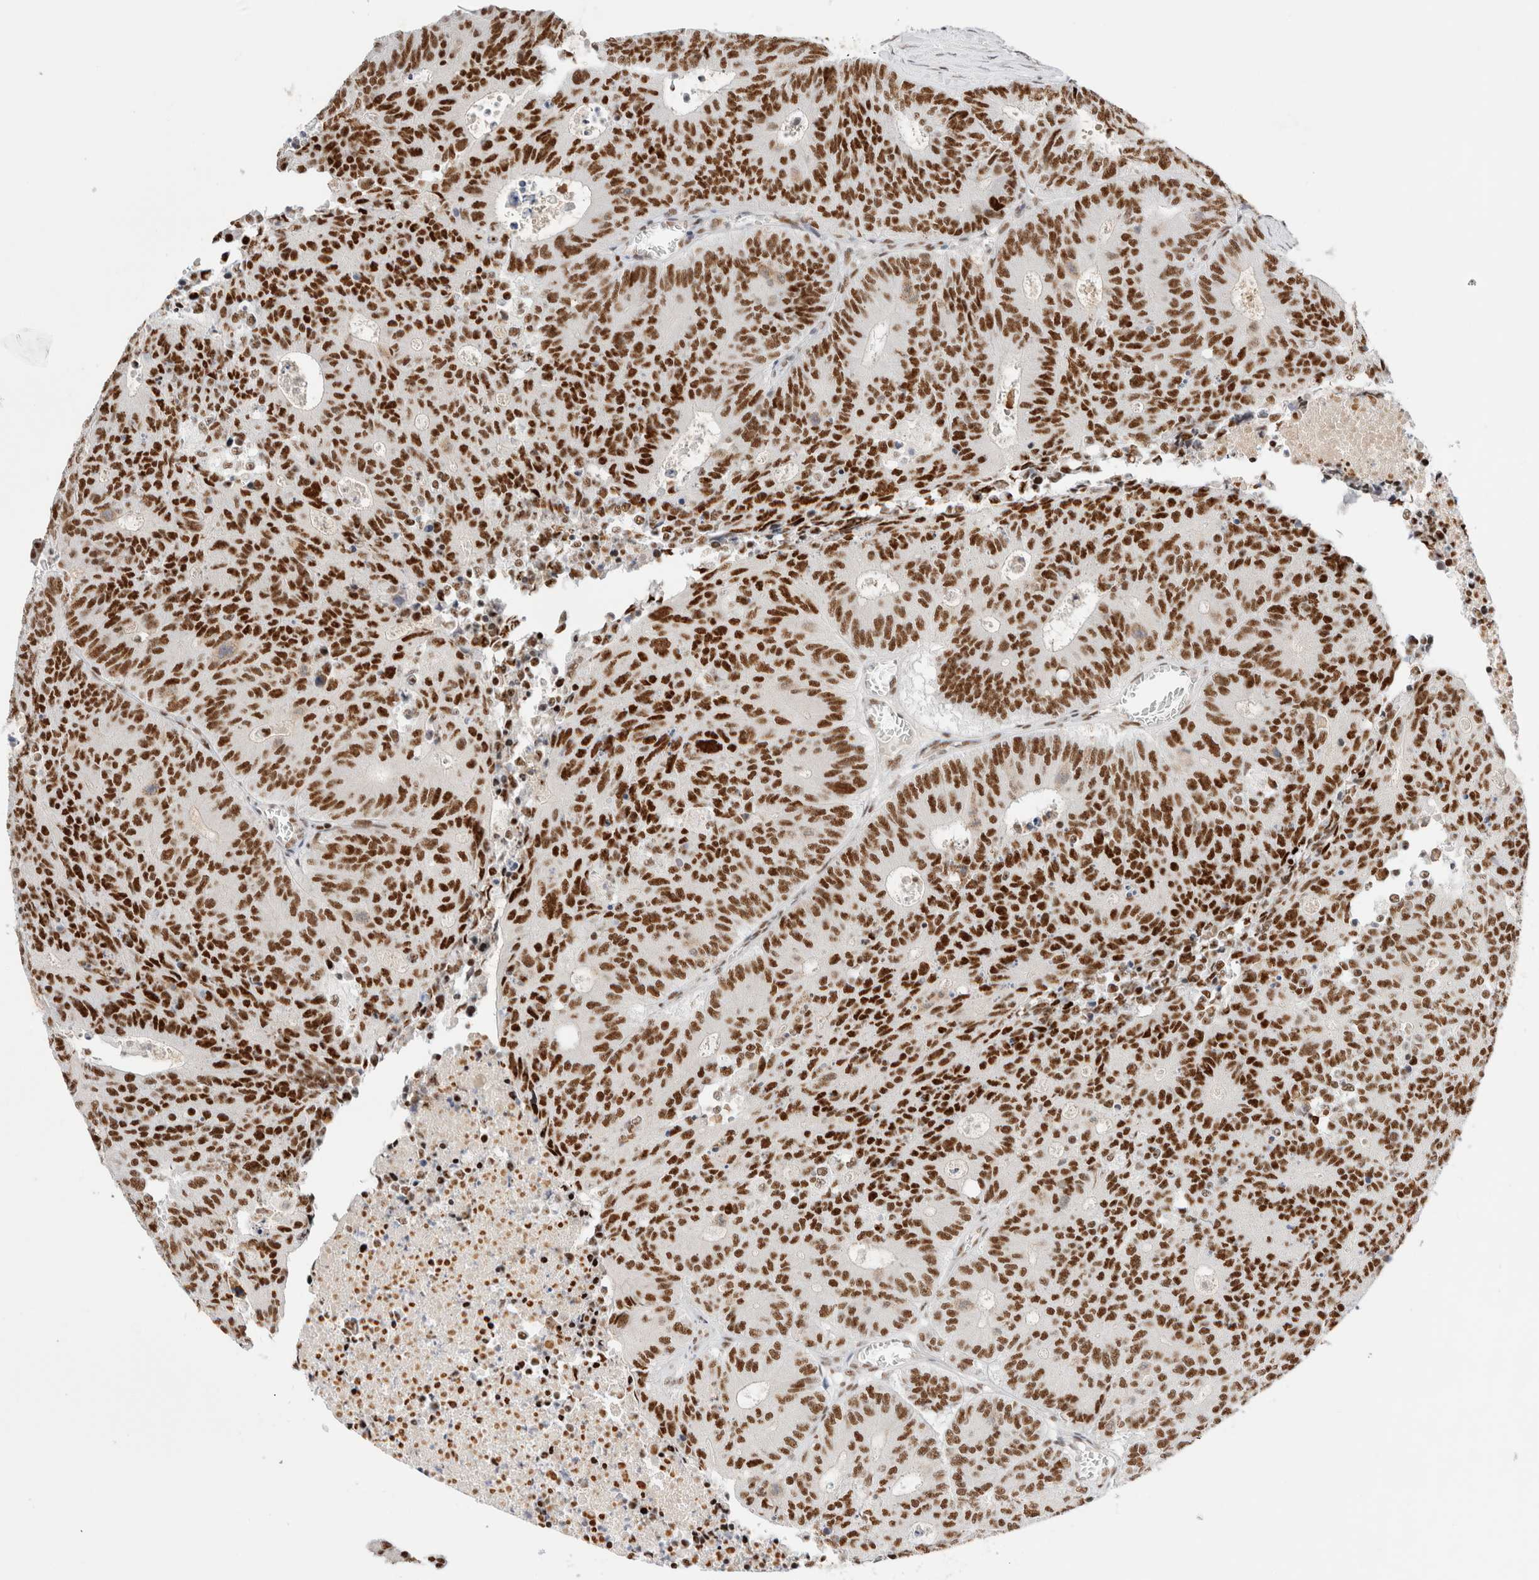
{"staining": {"intensity": "strong", "quantity": ">75%", "location": "nuclear"}, "tissue": "colorectal cancer", "cell_type": "Tumor cells", "image_type": "cancer", "snomed": [{"axis": "morphology", "description": "Adenocarcinoma, NOS"}, {"axis": "topography", "description": "Colon"}], "caption": "Immunohistochemistry of human colorectal cancer reveals high levels of strong nuclear expression in approximately >75% of tumor cells.", "gene": "ZNF282", "patient": {"sex": "male", "age": 87}}